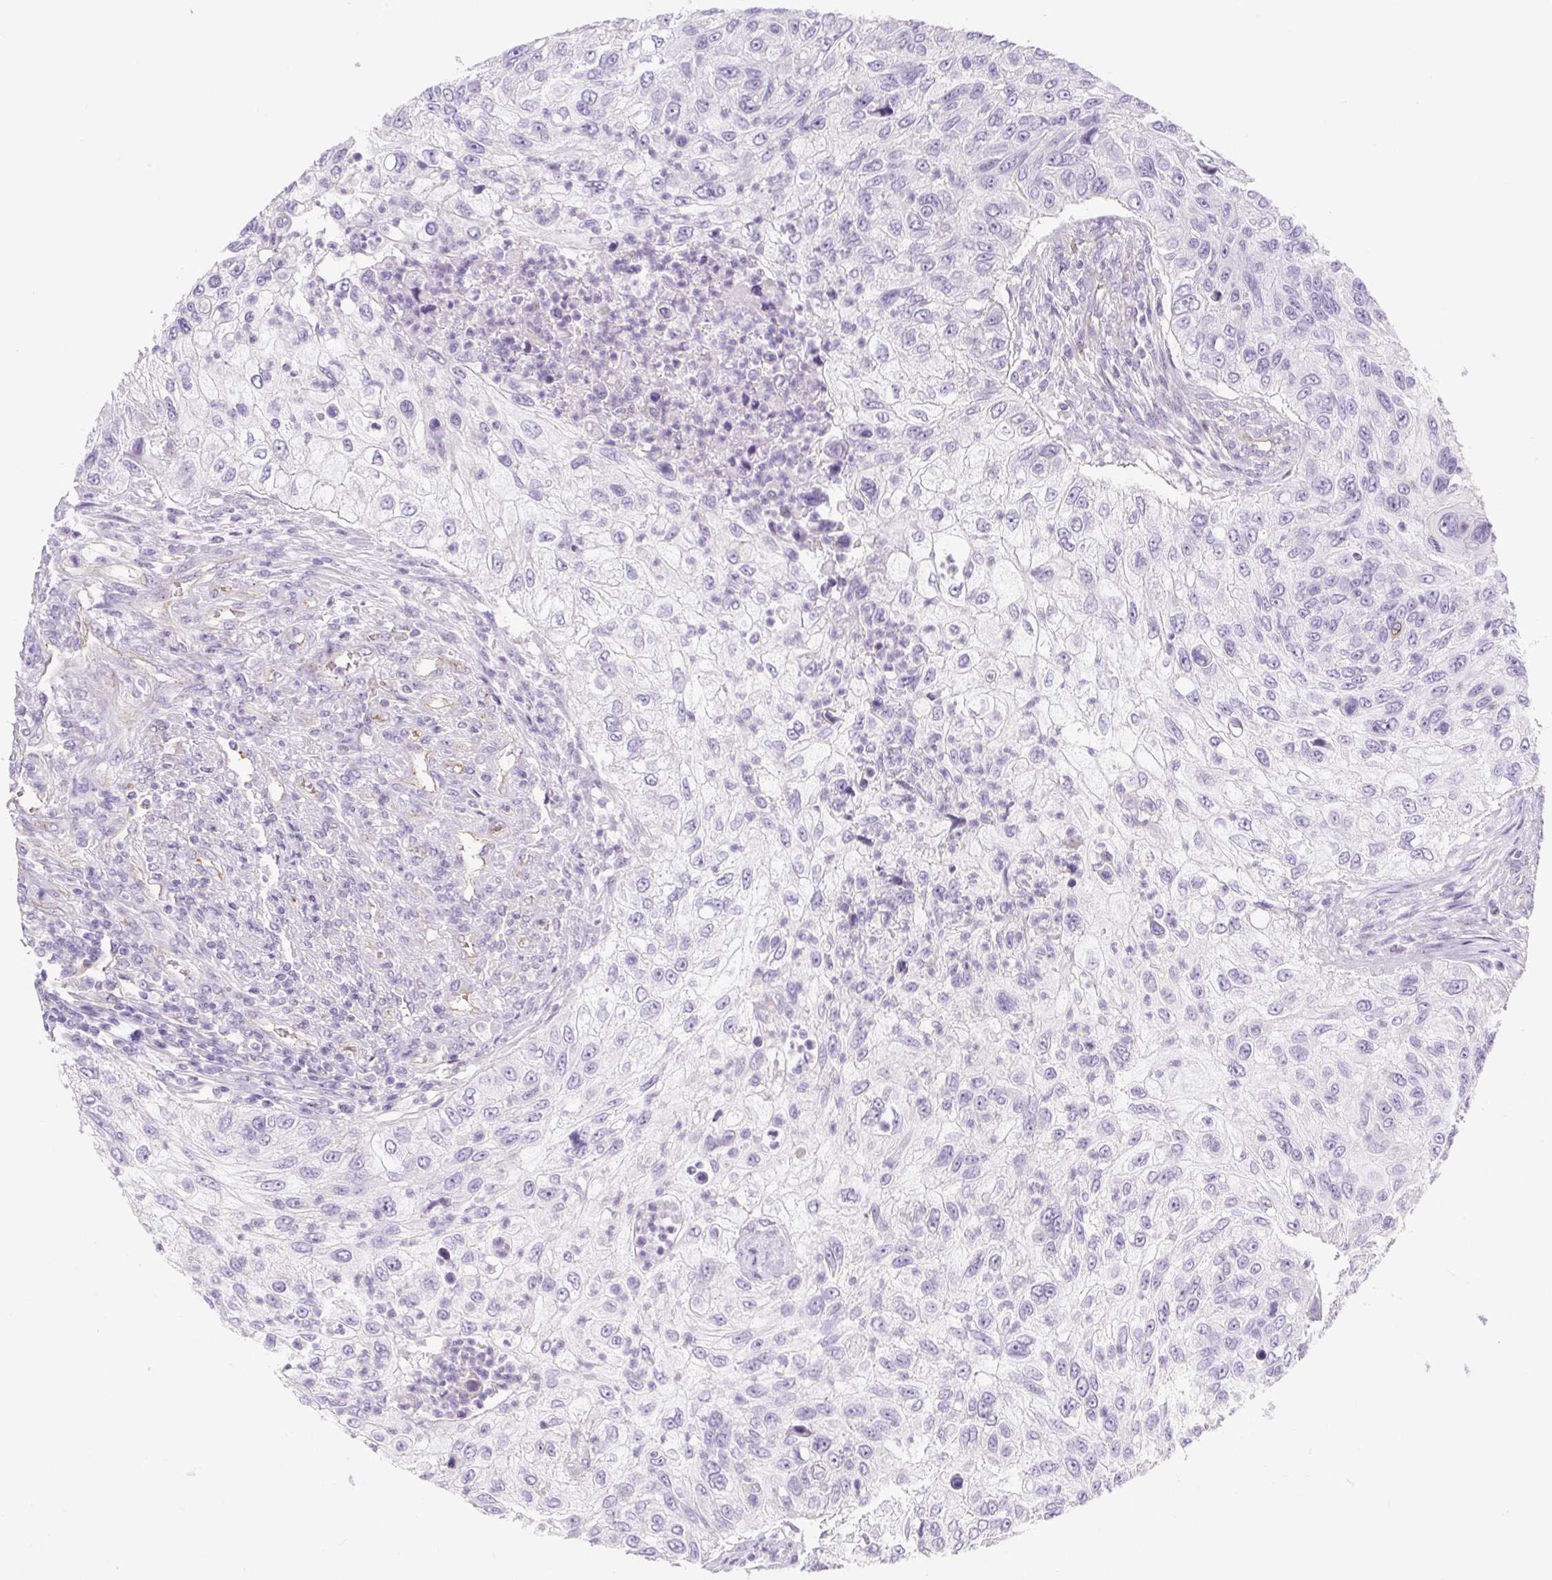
{"staining": {"intensity": "negative", "quantity": "none", "location": "none"}, "tissue": "urothelial cancer", "cell_type": "Tumor cells", "image_type": "cancer", "snomed": [{"axis": "morphology", "description": "Urothelial carcinoma, High grade"}, {"axis": "topography", "description": "Urinary bladder"}], "caption": "Micrograph shows no significant protein positivity in tumor cells of urothelial cancer. The staining was performed using DAB to visualize the protein expression in brown, while the nuclei were stained in blue with hematoxylin (Magnification: 20x).", "gene": "BCAS1", "patient": {"sex": "female", "age": 60}}